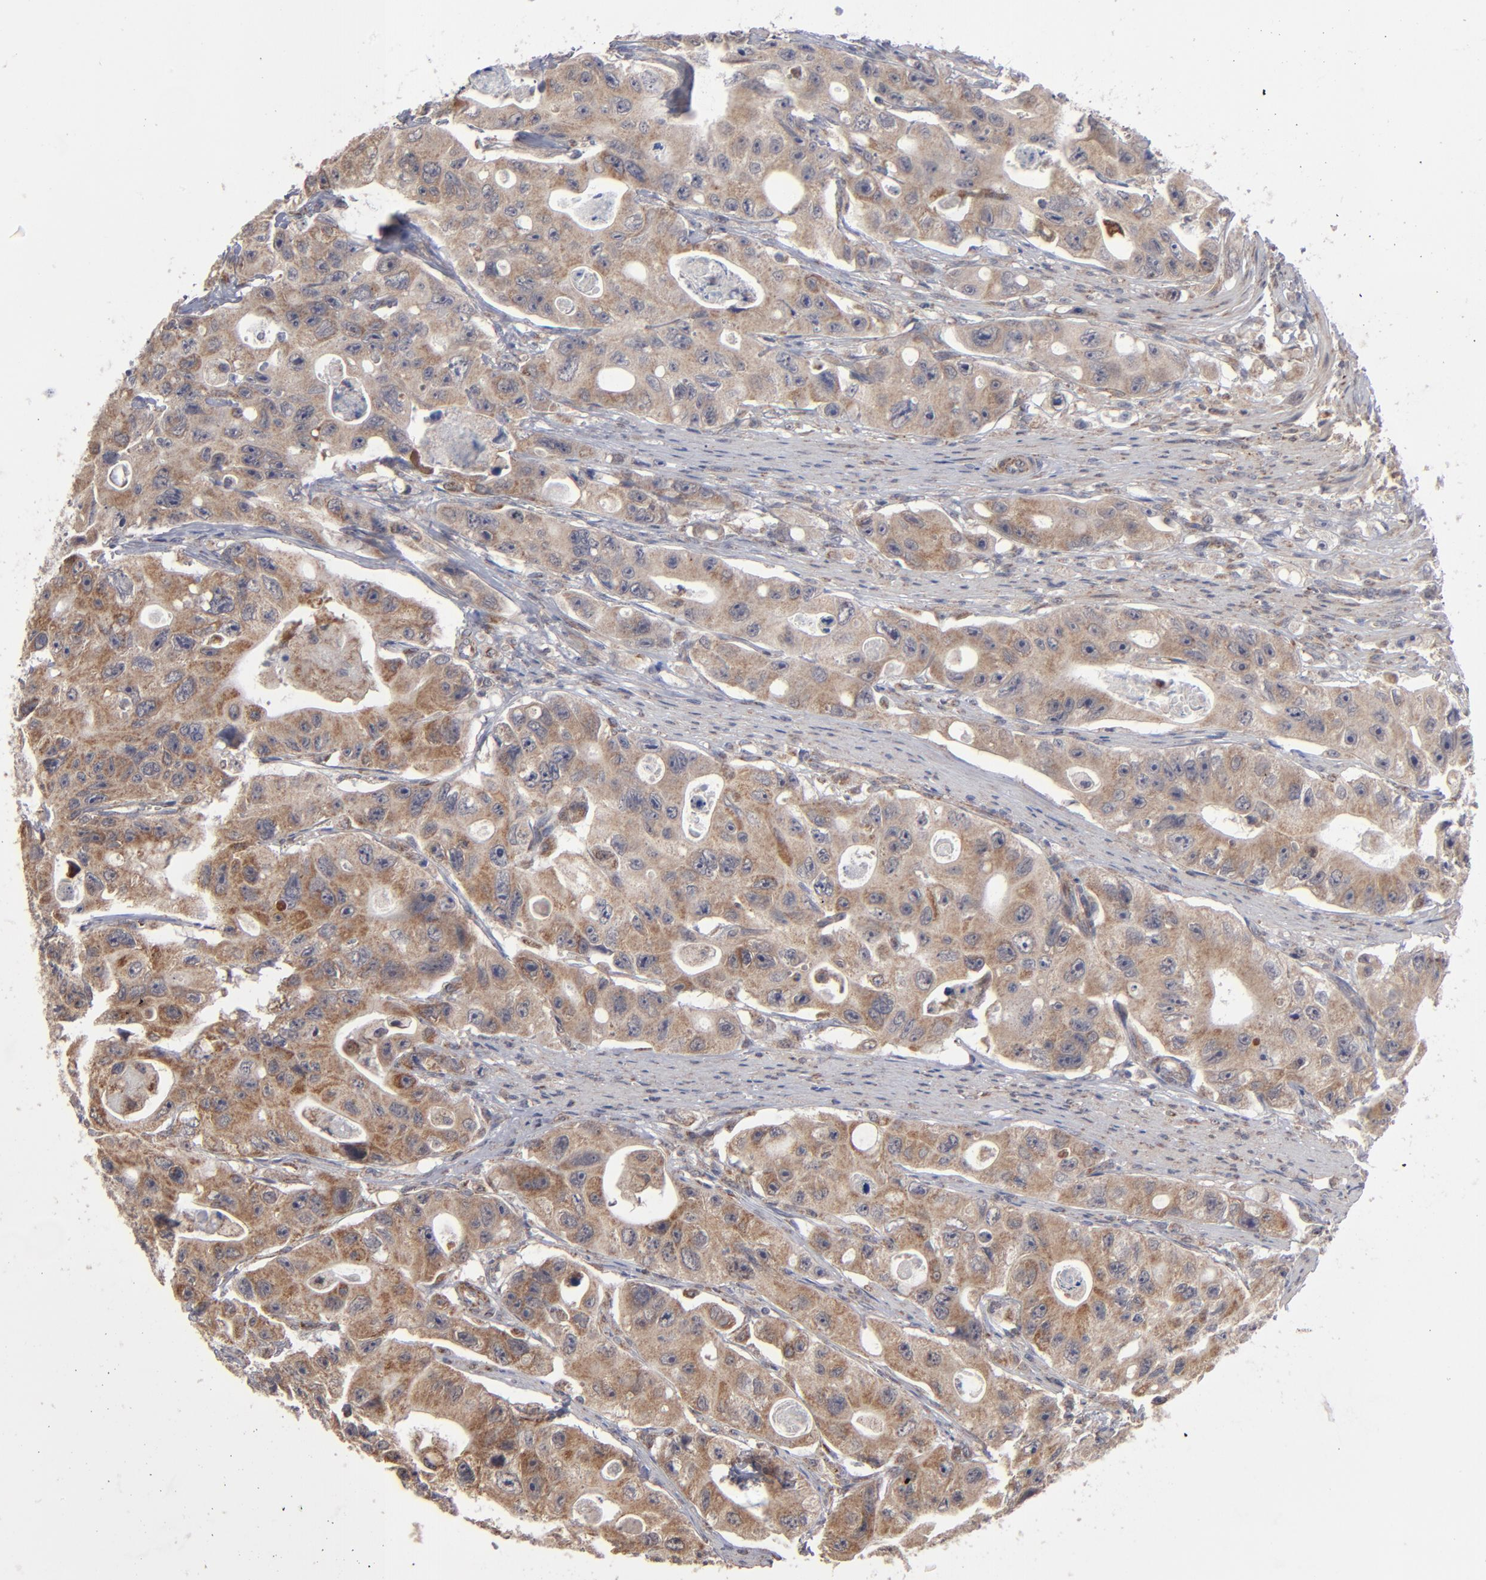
{"staining": {"intensity": "moderate", "quantity": ">75%", "location": "cytoplasmic/membranous"}, "tissue": "colorectal cancer", "cell_type": "Tumor cells", "image_type": "cancer", "snomed": [{"axis": "morphology", "description": "Adenocarcinoma, NOS"}, {"axis": "topography", "description": "Colon"}], "caption": "This is an image of immunohistochemistry staining of colorectal adenocarcinoma, which shows moderate staining in the cytoplasmic/membranous of tumor cells.", "gene": "MIPOL1", "patient": {"sex": "female", "age": 46}}